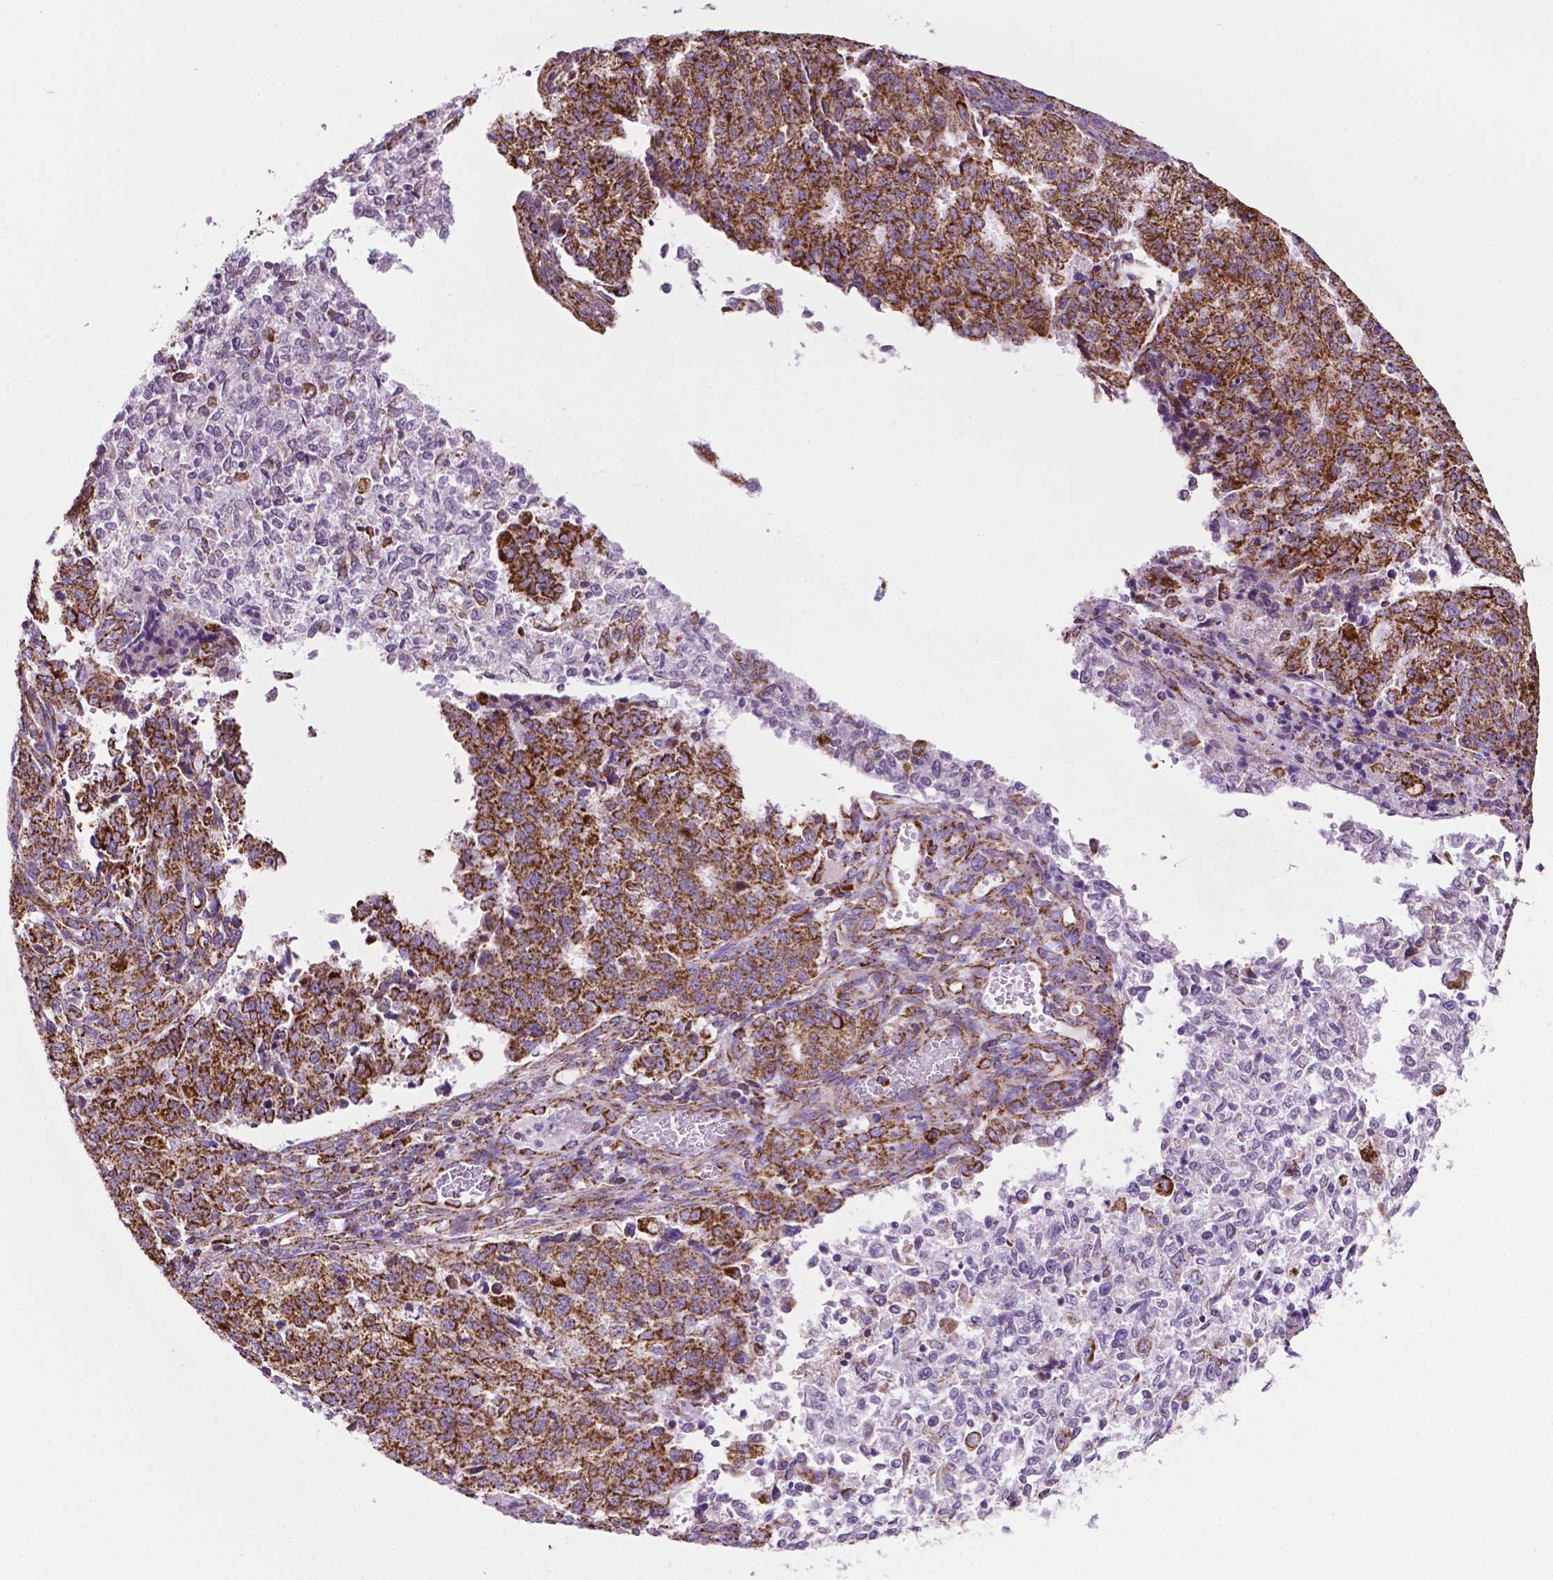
{"staining": {"intensity": "strong", "quantity": "25%-75%", "location": "cytoplasmic/membranous"}, "tissue": "endometrial cancer", "cell_type": "Tumor cells", "image_type": "cancer", "snomed": [{"axis": "morphology", "description": "Adenocarcinoma, NOS"}, {"axis": "topography", "description": "Endometrium"}], "caption": "Immunohistochemical staining of adenocarcinoma (endometrial) displays high levels of strong cytoplasmic/membranous staining in about 25%-75% of tumor cells.", "gene": "RMDN3", "patient": {"sex": "female", "age": 50}}